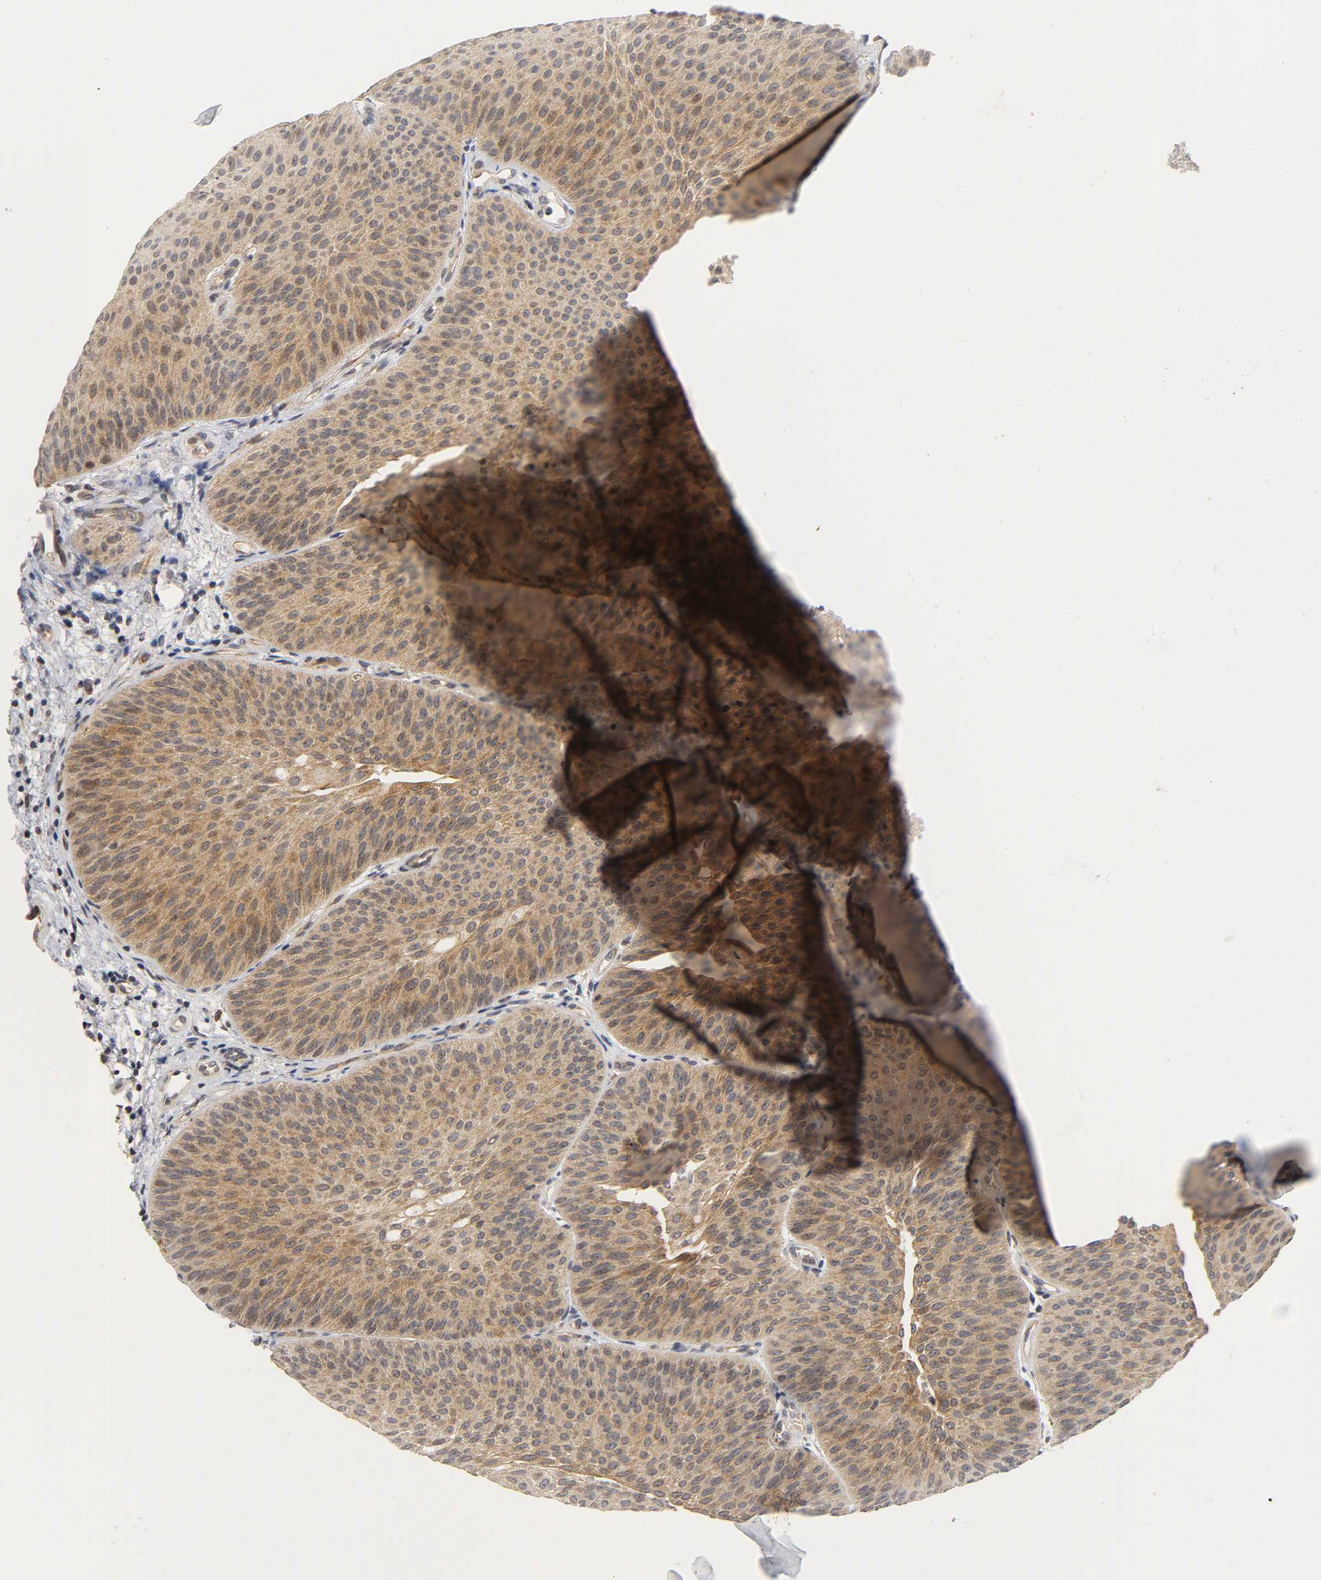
{"staining": {"intensity": "moderate", "quantity": ">75%", "location": "cytoplasmic/membranous"}, "tissue": "urothelial cancer", "cell_type": "Tumor cells", "image_type": "cancer", "snomed": [{"axis": "morphology", "description": "Urothelial carcinoma, Low grade"}, {"axis": "topography", "description": "Urinary bladder"}], "caption": "Immunohistochemistry histopathology image of human urothelial cancer stained for a protein (brown), which exhibits medium levels of moderate cytoplasmic/membranous staining in approximately >75% of tumor cells.", "gene": "NRP1", "patient": {"sex": "female", "age": 60}}